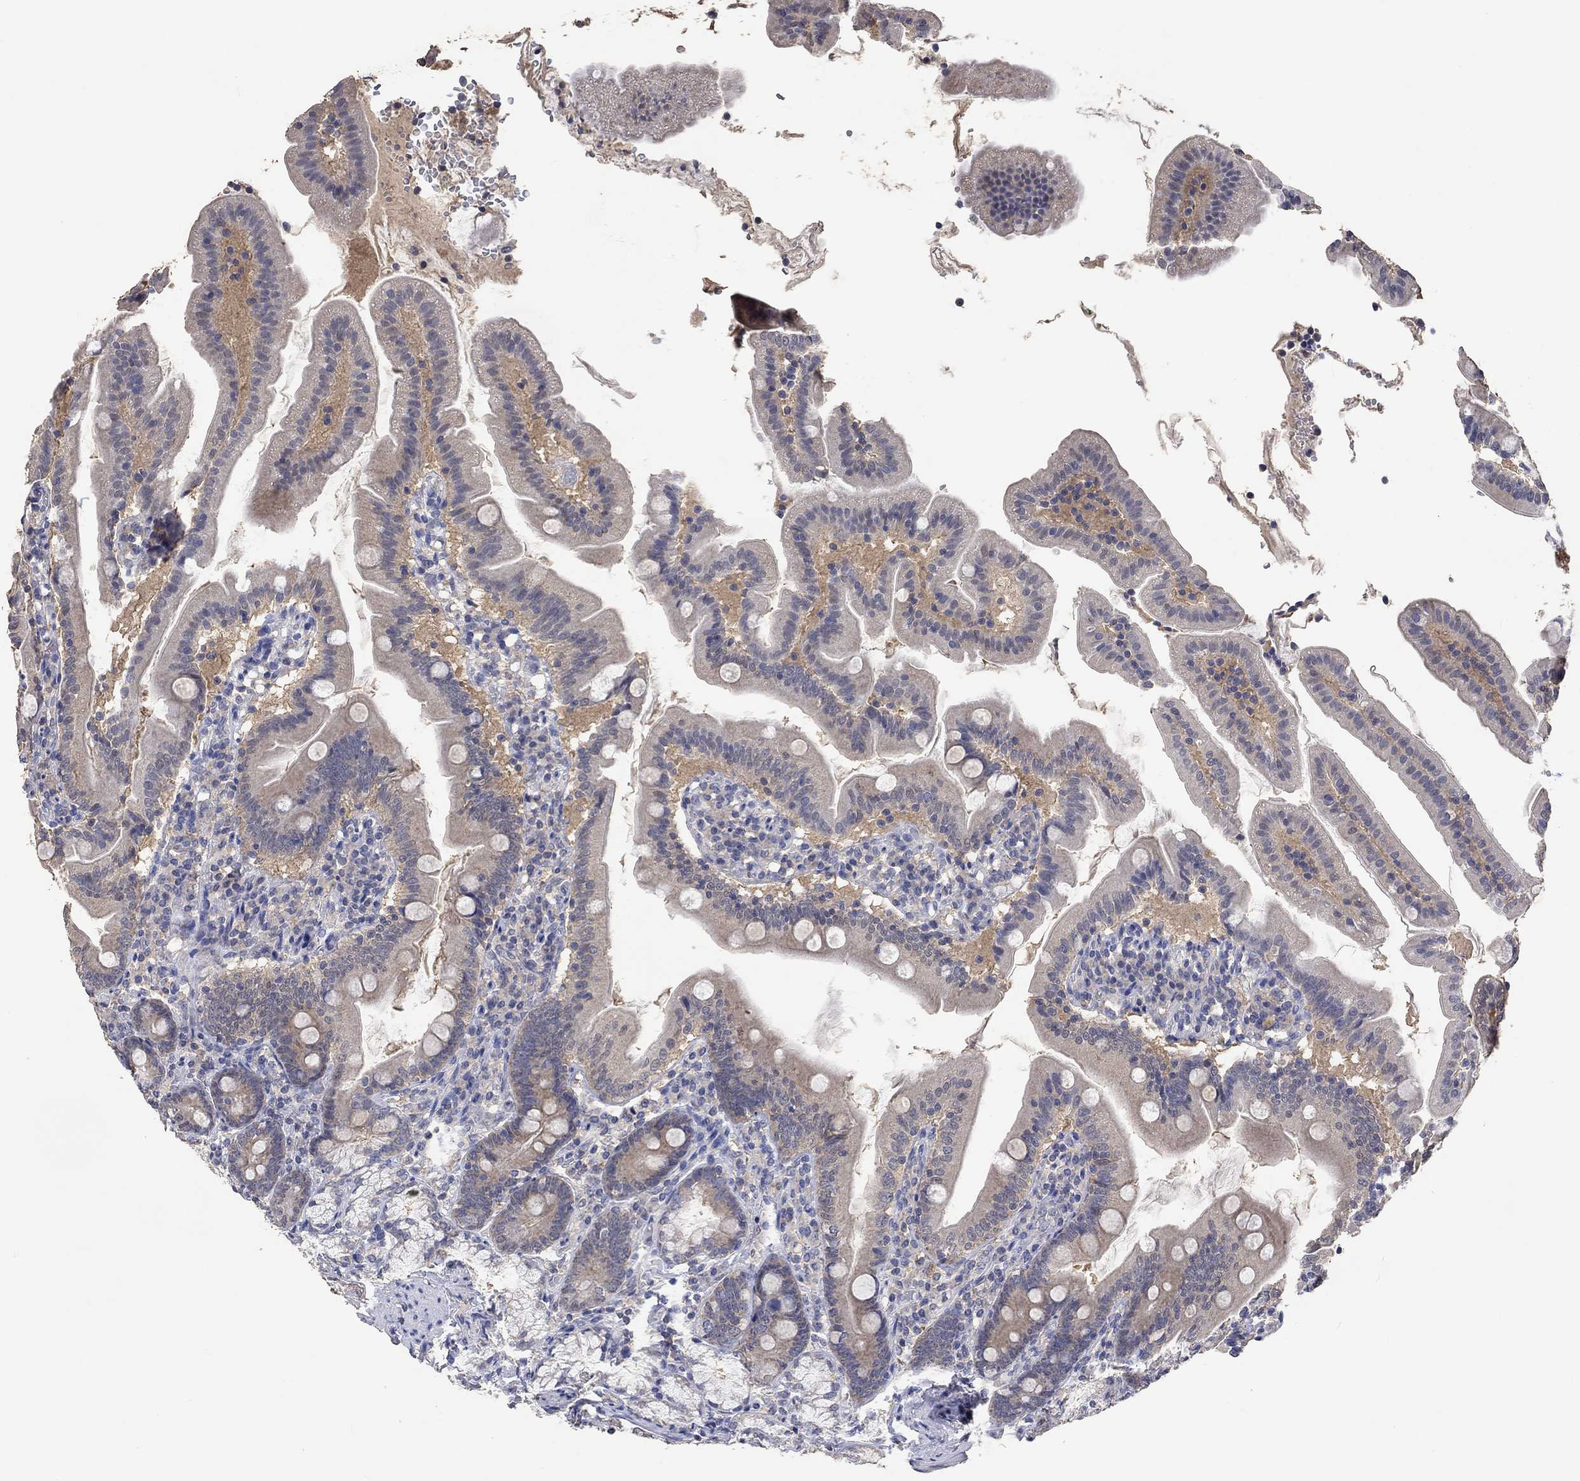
{"staining": {"intensity": "negative", "quantity": "none", "location": "none"}, "tissue": "duodenum", "cell_type": "Glandular cells", "image_type": "normal", "snomed": [{"axis": "morphology", "description": "Normal tissue, NOS"}, {"axis": "topography", "description": "Duodenum"}], "caption": "IHC histopathology image of normal human duodenum stained for a protein (brown), which displays no expression in glandular cells.", "gene": "PTPN20", "patient": {"sex": "female", "age": 67}}